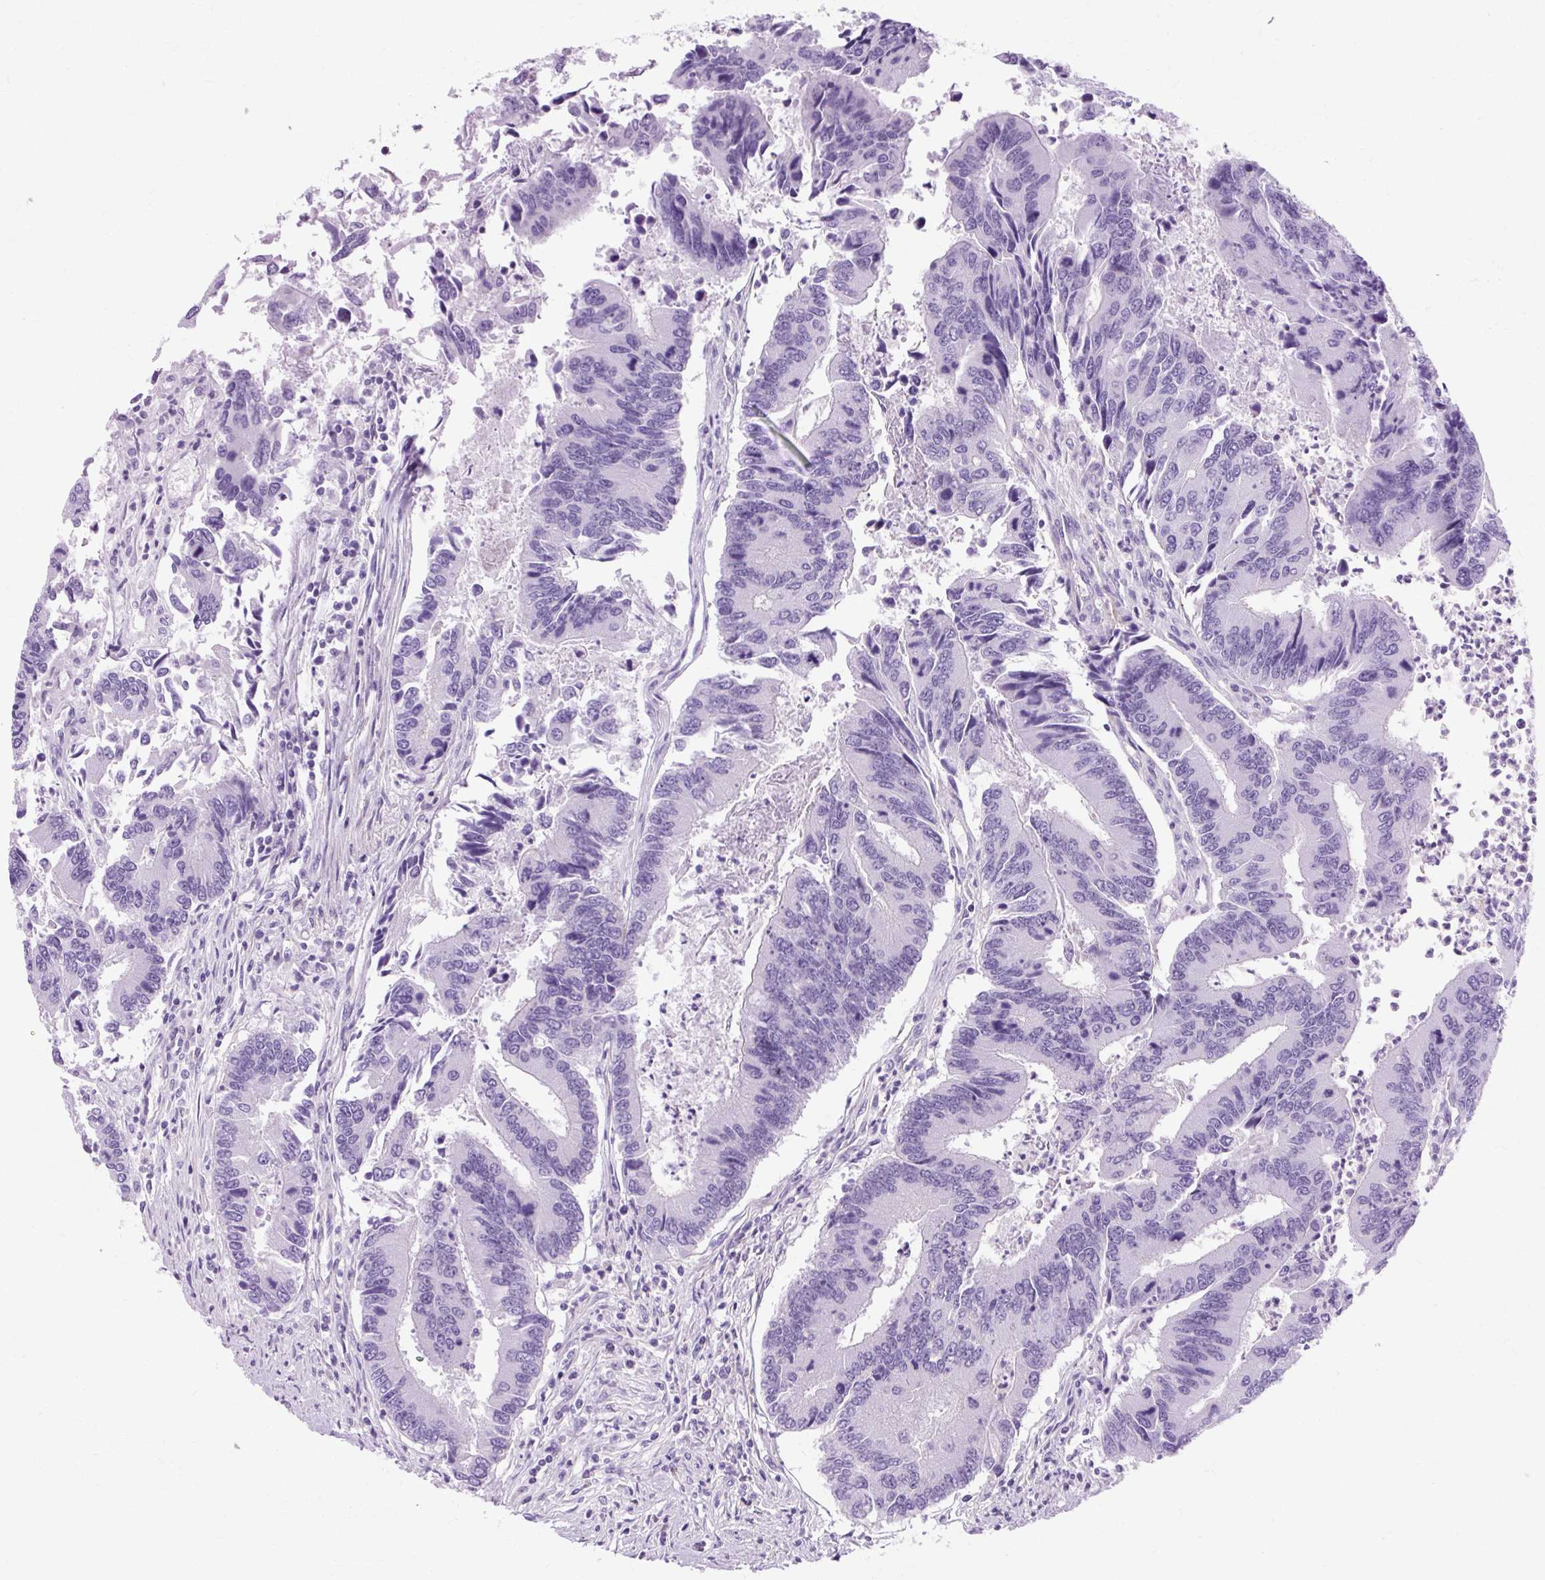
{"staining": {"intensity": "negative", "quantity": "none", "location": "none"}, "tissue": "colorectal cancer", "cell_type": "Tumor cells", "image_type": "cancer", "snomed": [{"axis": "morphology", "description": "Adenocarcinoma, NOS"}, {"axis": "topography", "description": "Colon"}], "caption": "Tumor cells are negative for protein expression in human colorectal adenocarcinoma.", "gene": "OOEP", "patient": {"sex": "female", "age": 67}}